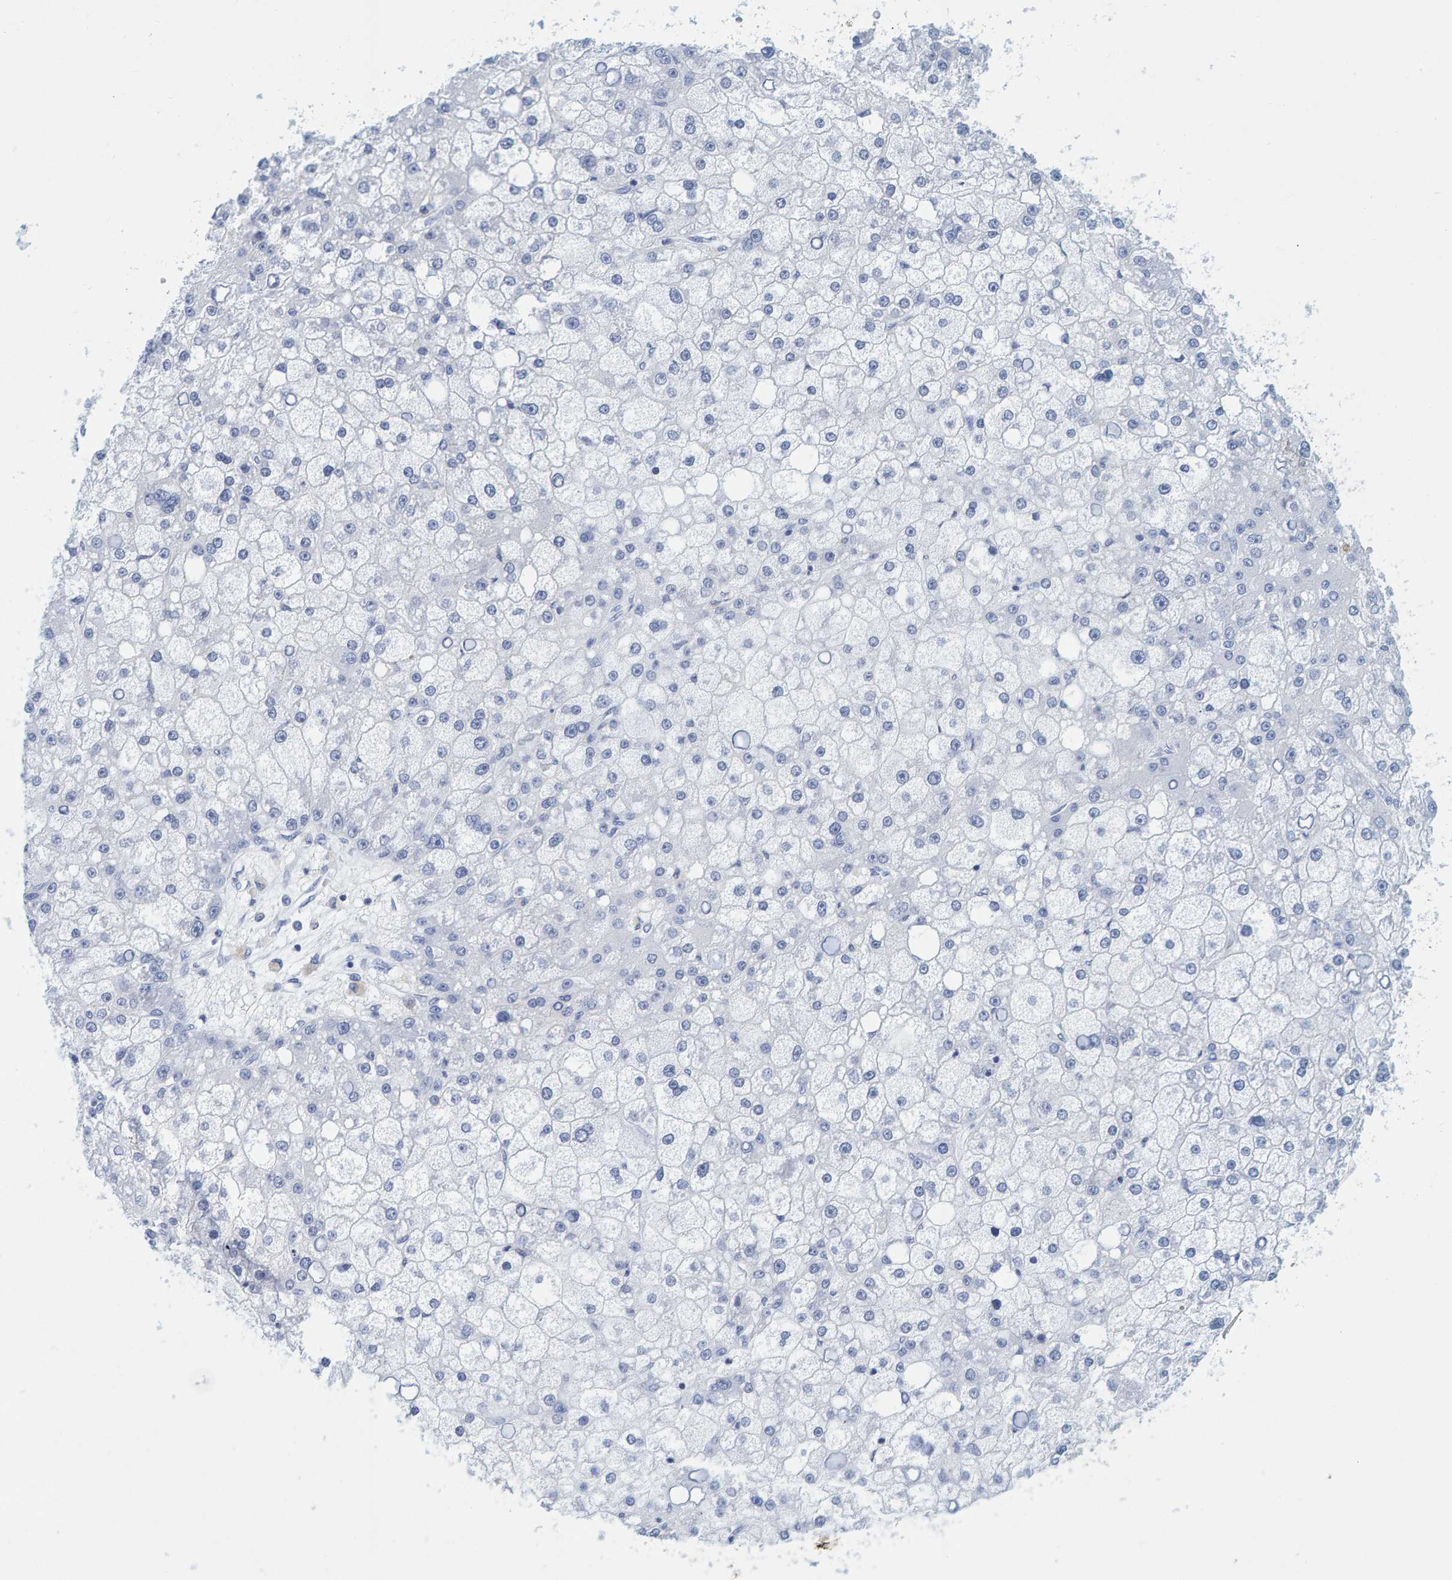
{"staining": {"intensity": "negative", "quantity": "none", "location": "none"}, "tissue": "liver cancer", "cell_type": "Tumor cells", "image_type": "cancer", "snomed": [{"axis": "morphology", "description": "Carcinoma, Hepatocellular, NOS"}, {"axis": "topography", "description": "Liver"}], "caption": "A high-resolution image shows immunohistochemistry (IHC) staining of liver cancer (hepatocellular carcinoma), which exhibits no significant staining in tumor cells.", "gene": "SFTPC", "patient": {"sex": "male", "age": 67}}